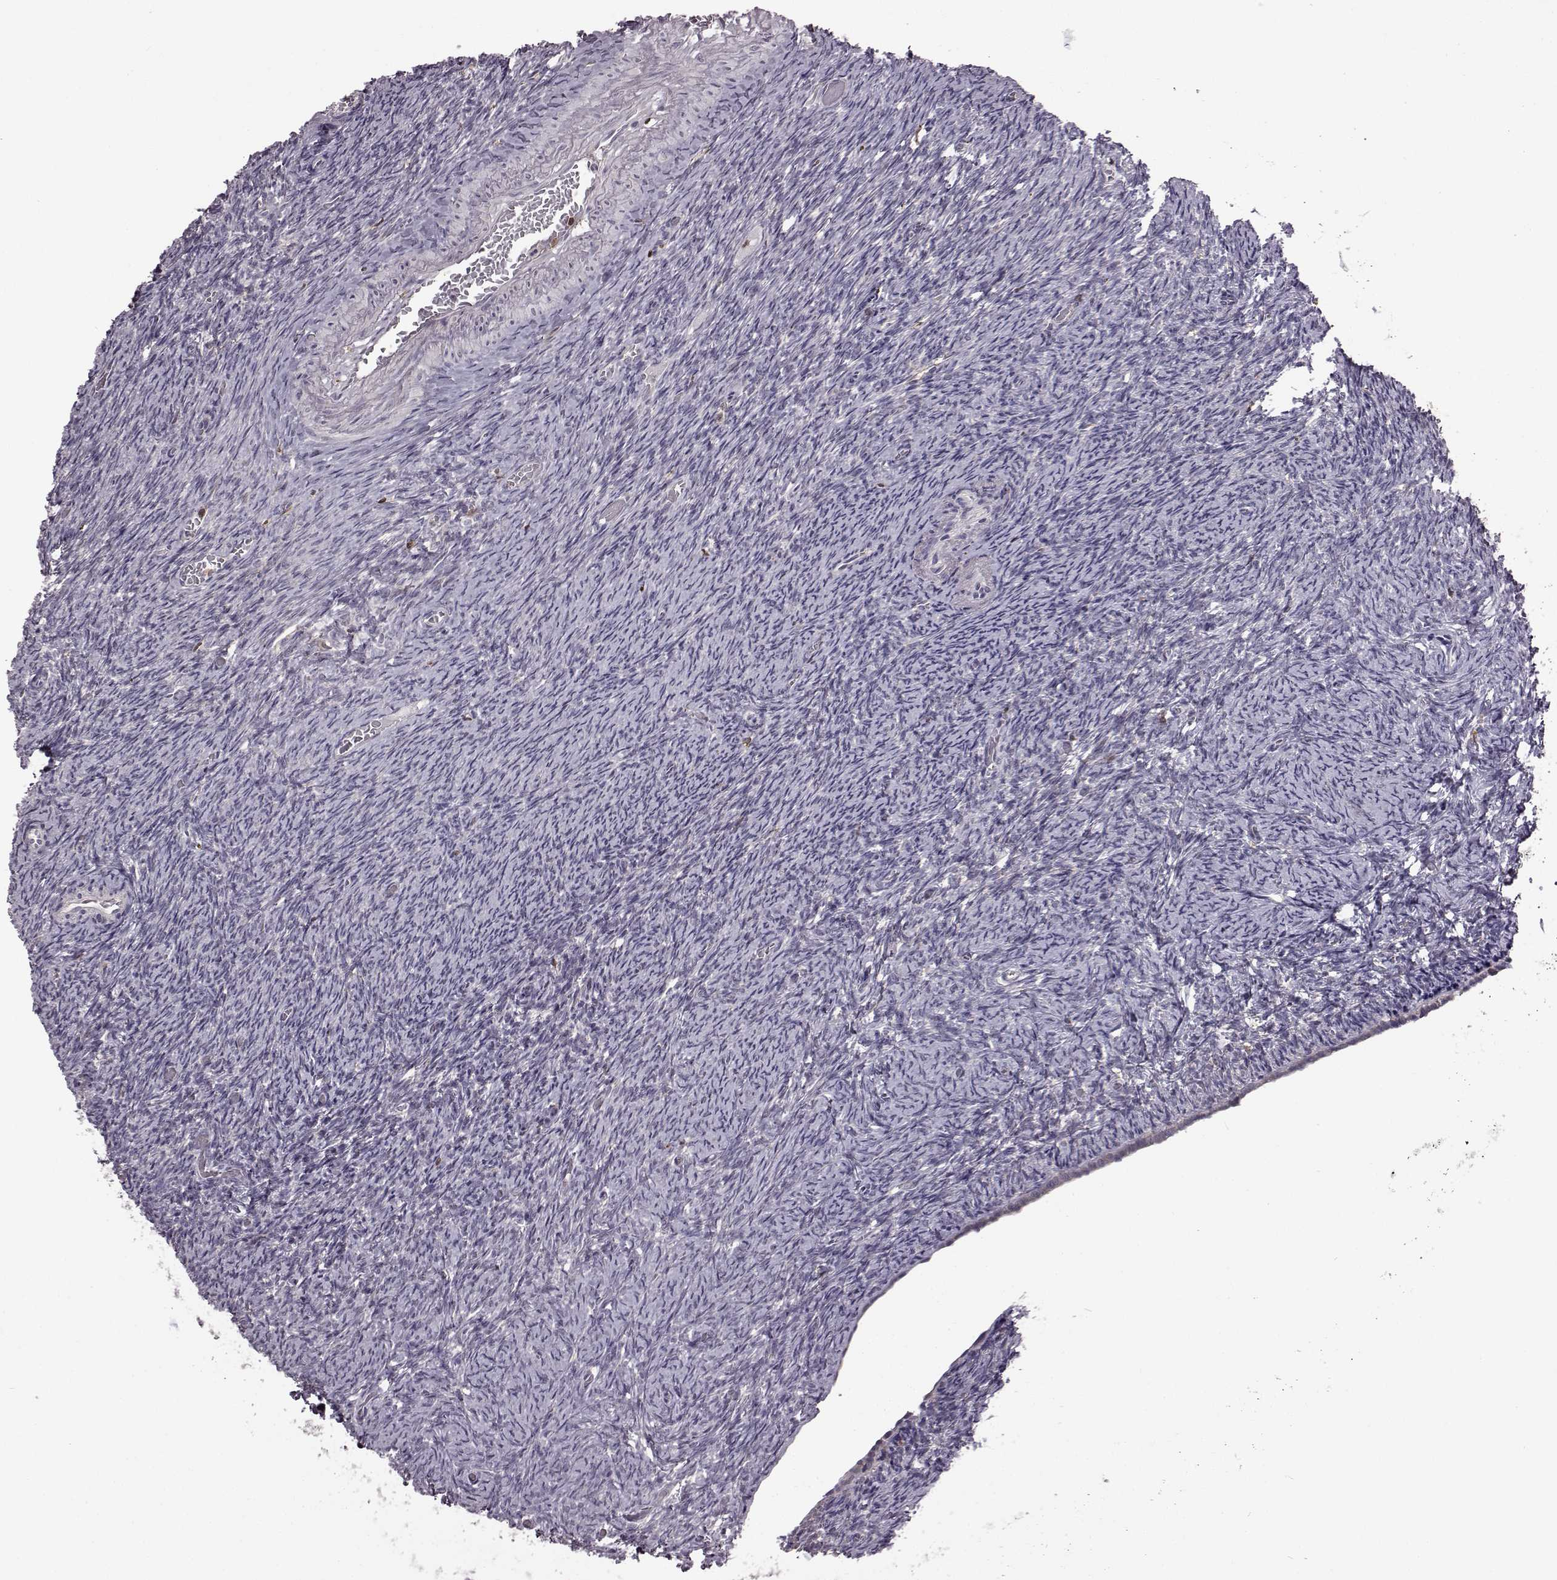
{"staining": {"intensity": "negative", "quantity": "none", "location": "none"}, "tissue": "ovary", "cell_type": "Follicle cells", "image_type": "normal", "snomed": [{"axis": "morphology", "description": "Normal tissue, NOS"}, {"axis": "topography", "description": "Ovary"}], "caption": "Follicle cells are negative for protein expression in unremarkable human ovary.", "gene": "DOK2", "patient": {"sex": "female", "age": 39}}